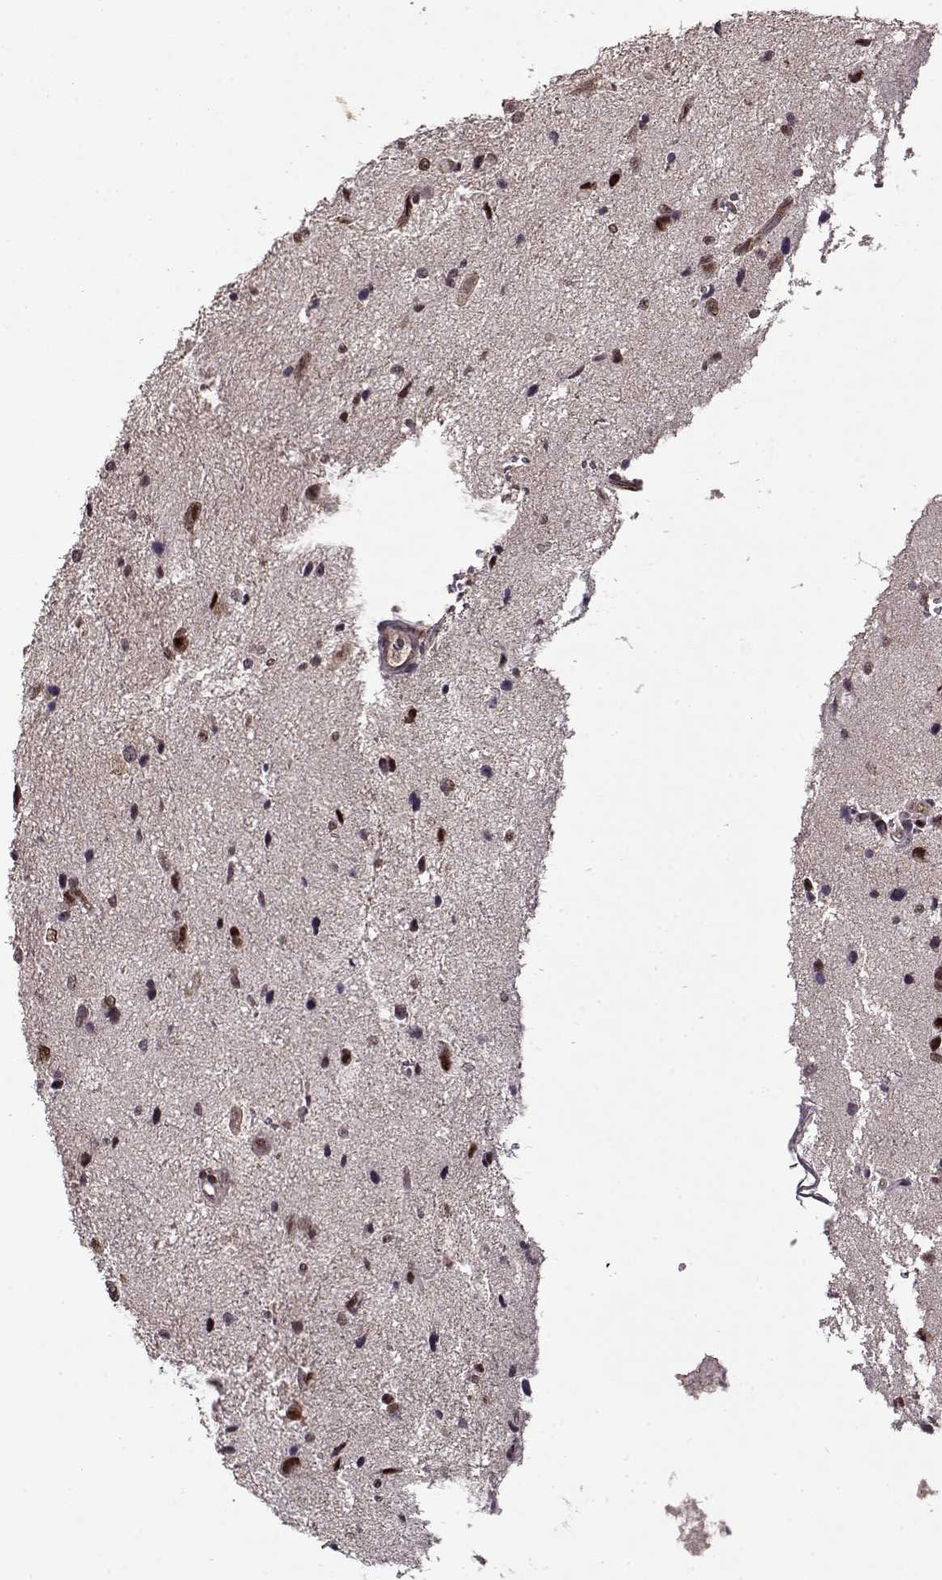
{"staining": {"intensity": "weak", "quantity": "25%-75%", "location": "nuclear"}, "tissue": "glioma", "cell_type": "Tumor cells", "image_type": "cancer", "snomed": [{"axis": "morphology", "description": "Glioma, malignant, Low grade"}, {"axis": "topography", "description": "Brain"}], "caption": "Immunohistochemical staining of human malignant glioma (low-grade) shows low levels of weak nuclear protein positivity in approximately 25%-75% of tumor cells.", "gene": "PSMA7", "patient": {"sex": "female", "age": 32}}